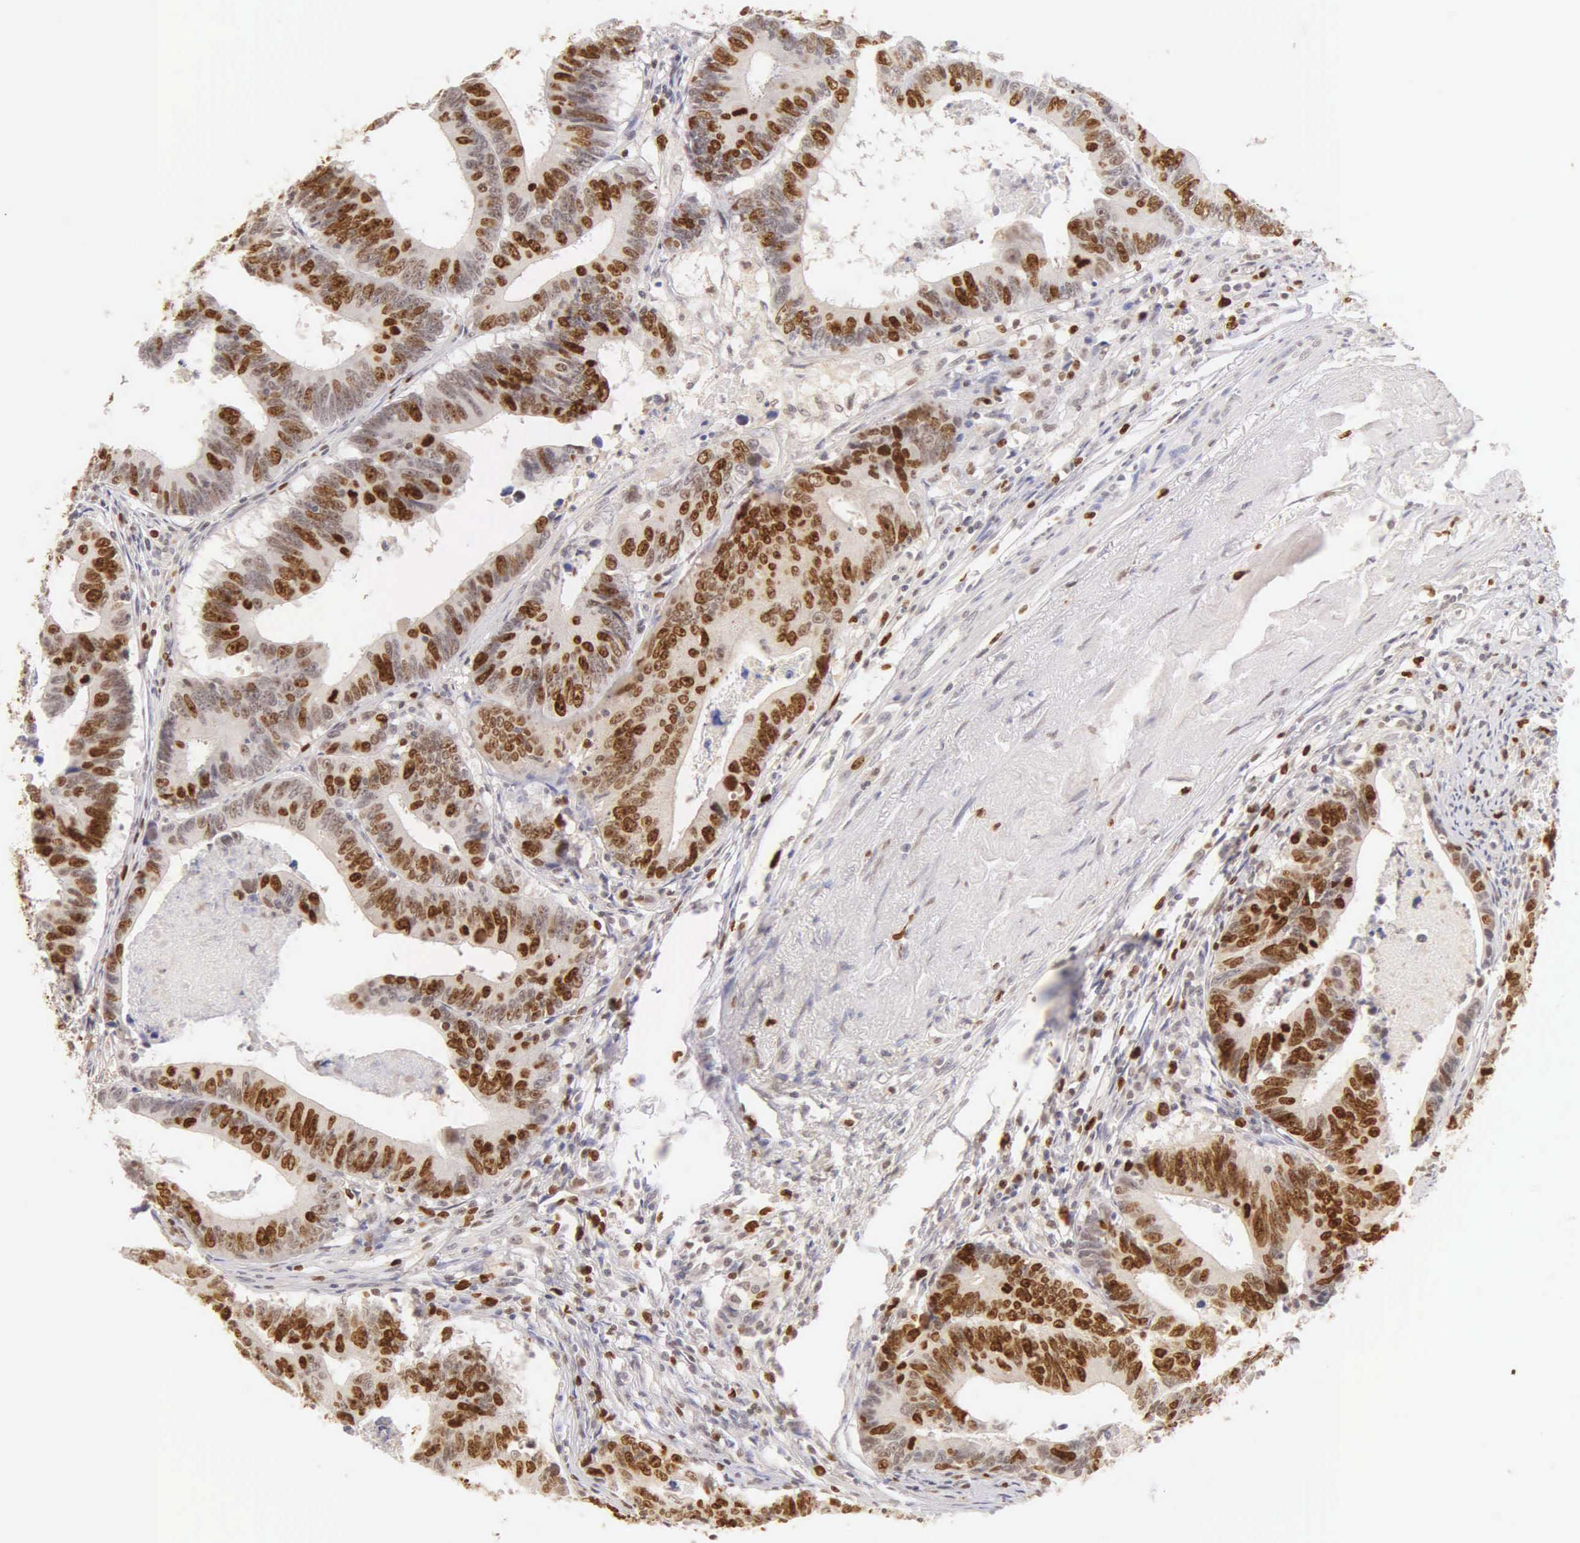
{"staining": {"intensity": "strong", "quantity": "25%-75%", "location": "nuclear"}, "tissue": "colorectal cancer", "cell_type": "Tumor cells", "image_type": "cancer", "snomed": [{"axis": "morphology", "description": "Adenocarcinoma, NOS"}, {"axis": "topography", "description": "Colon"}], "caption": "About 25%-75% of tumor cells in human adenocarcinoma (colorectal) exhibit strong nuclear protein positivity as visualized by brown immunohistochemical staining.", "gene": "MKI67", "patient": {"sex": "female", "age": 78}}